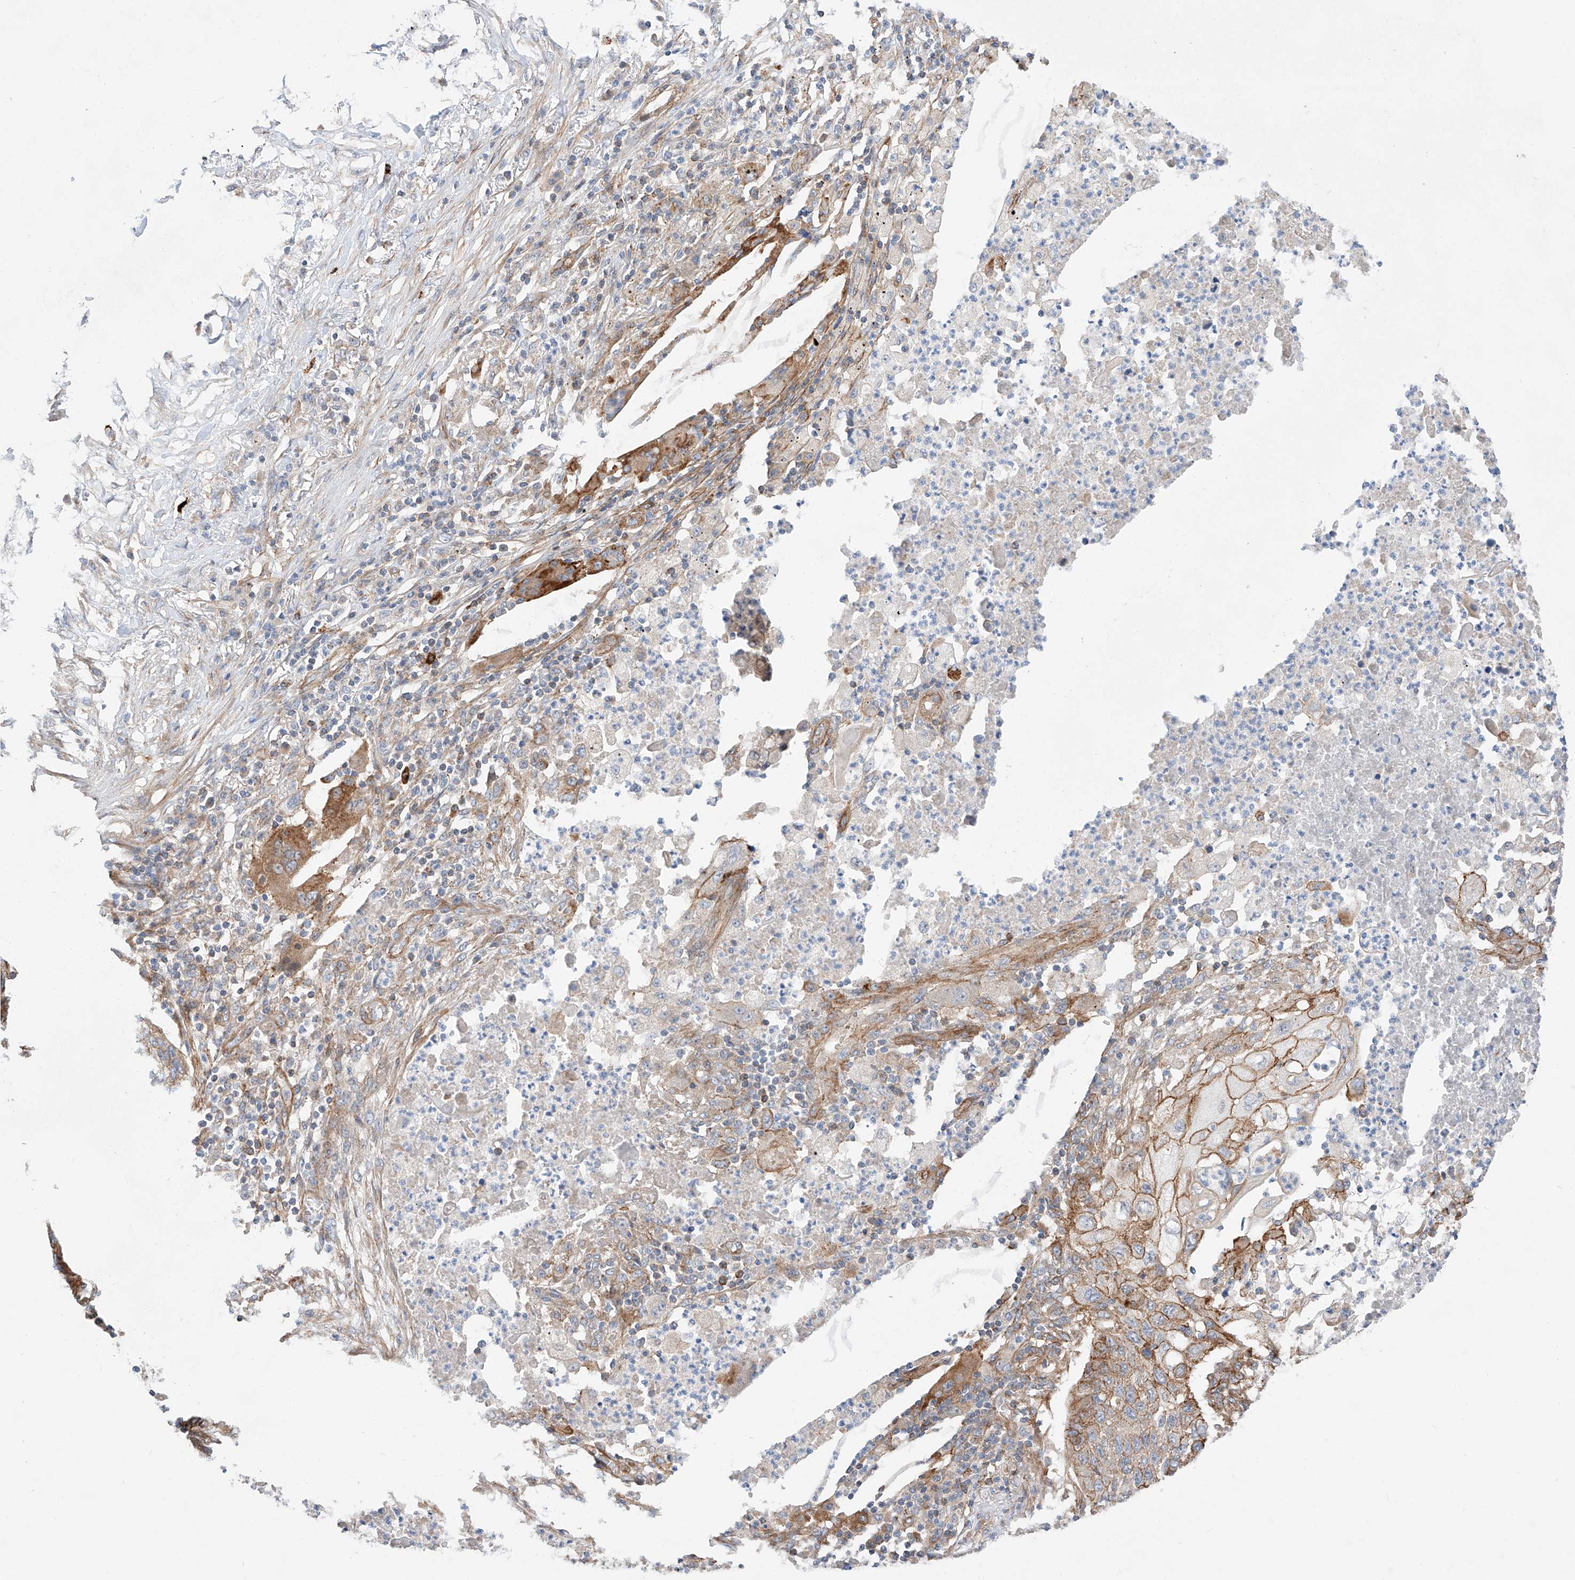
{"staining": {"intensity": "moderate", "quantity": ">75%", "location": "cytoplasmic/membranous"}, "tissue": "lung cancer", "cell_type": "Tumor cells", "image_type": "cancer", "snomed": [{"axis": "morphology", "description": "Squamous cell carcinoma, NOS"}, {"axis": "topography", "description": "Lung"}], "caption": "Immunohistochemistry (IHC) micrograph of human squamous cell carcinoma (lung) stained for a protein (brown), which exhibits medium levels of moderate cytoplasmic/membranous staining in about >75% of tumor cells.", "gene": "MINDY4", "patient": {"sex": "female", "age": 63}}